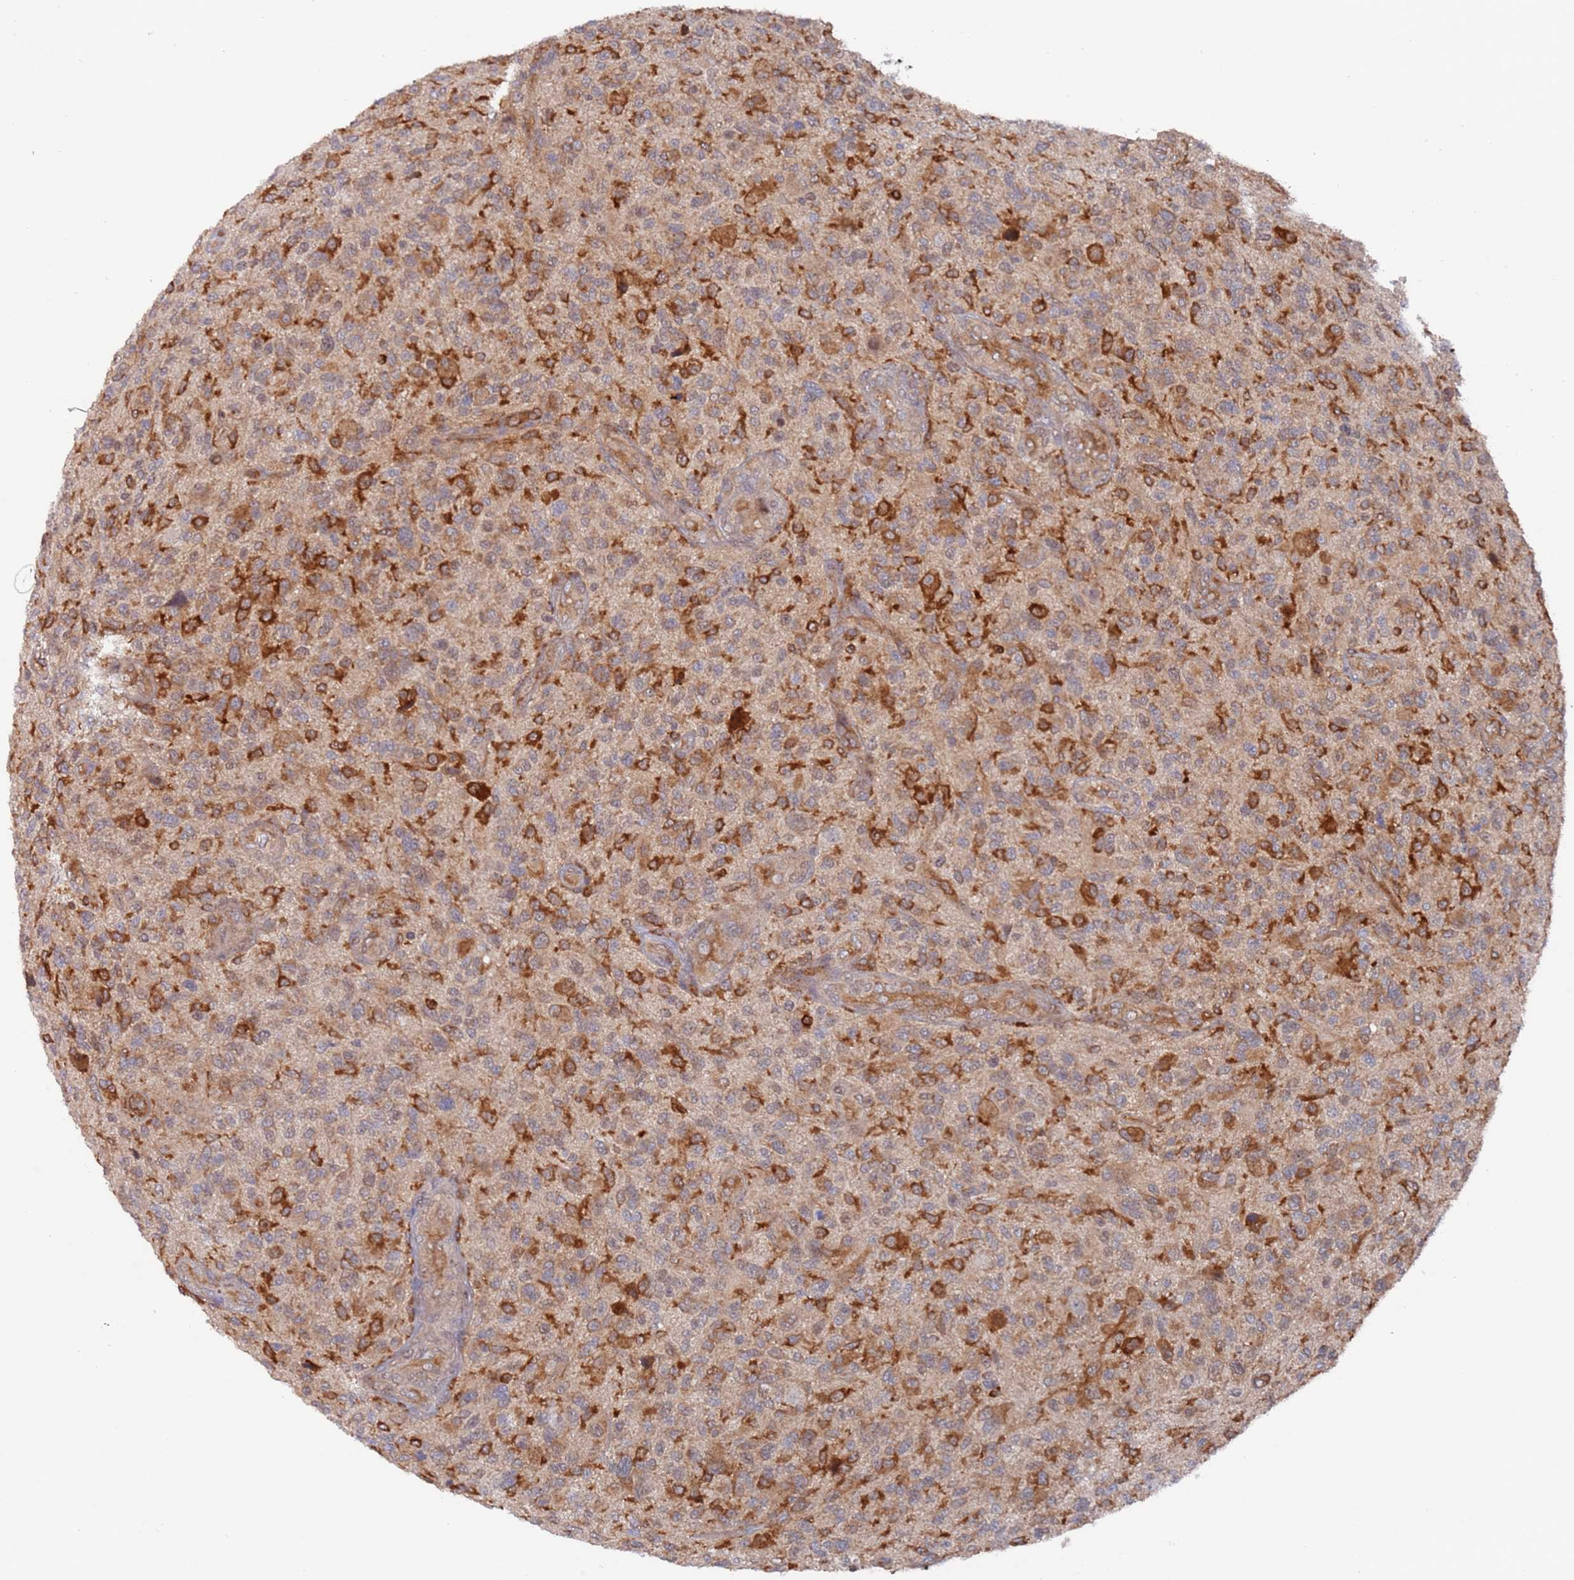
{"staining": {"intensity": "strong", "quantity": "25%-75%", "location": "cytoplasmic/membranous"}, "tissue": "glioma", "cell_type": "Tumor cells", "image_type": "cancer", "snomed": [{"axis": "morphology", "description": "Glioma, malignant, High grade"}, {"axis": "topography", "description": "Brain"}], "caption": "Protein expression analysis of human glioma reveals strong cytoplasmic/membranous expression in approximately 25%-75% of tumor cells.", "gene": "DDX60", "patient": {"sex": "male", "age": 47}}